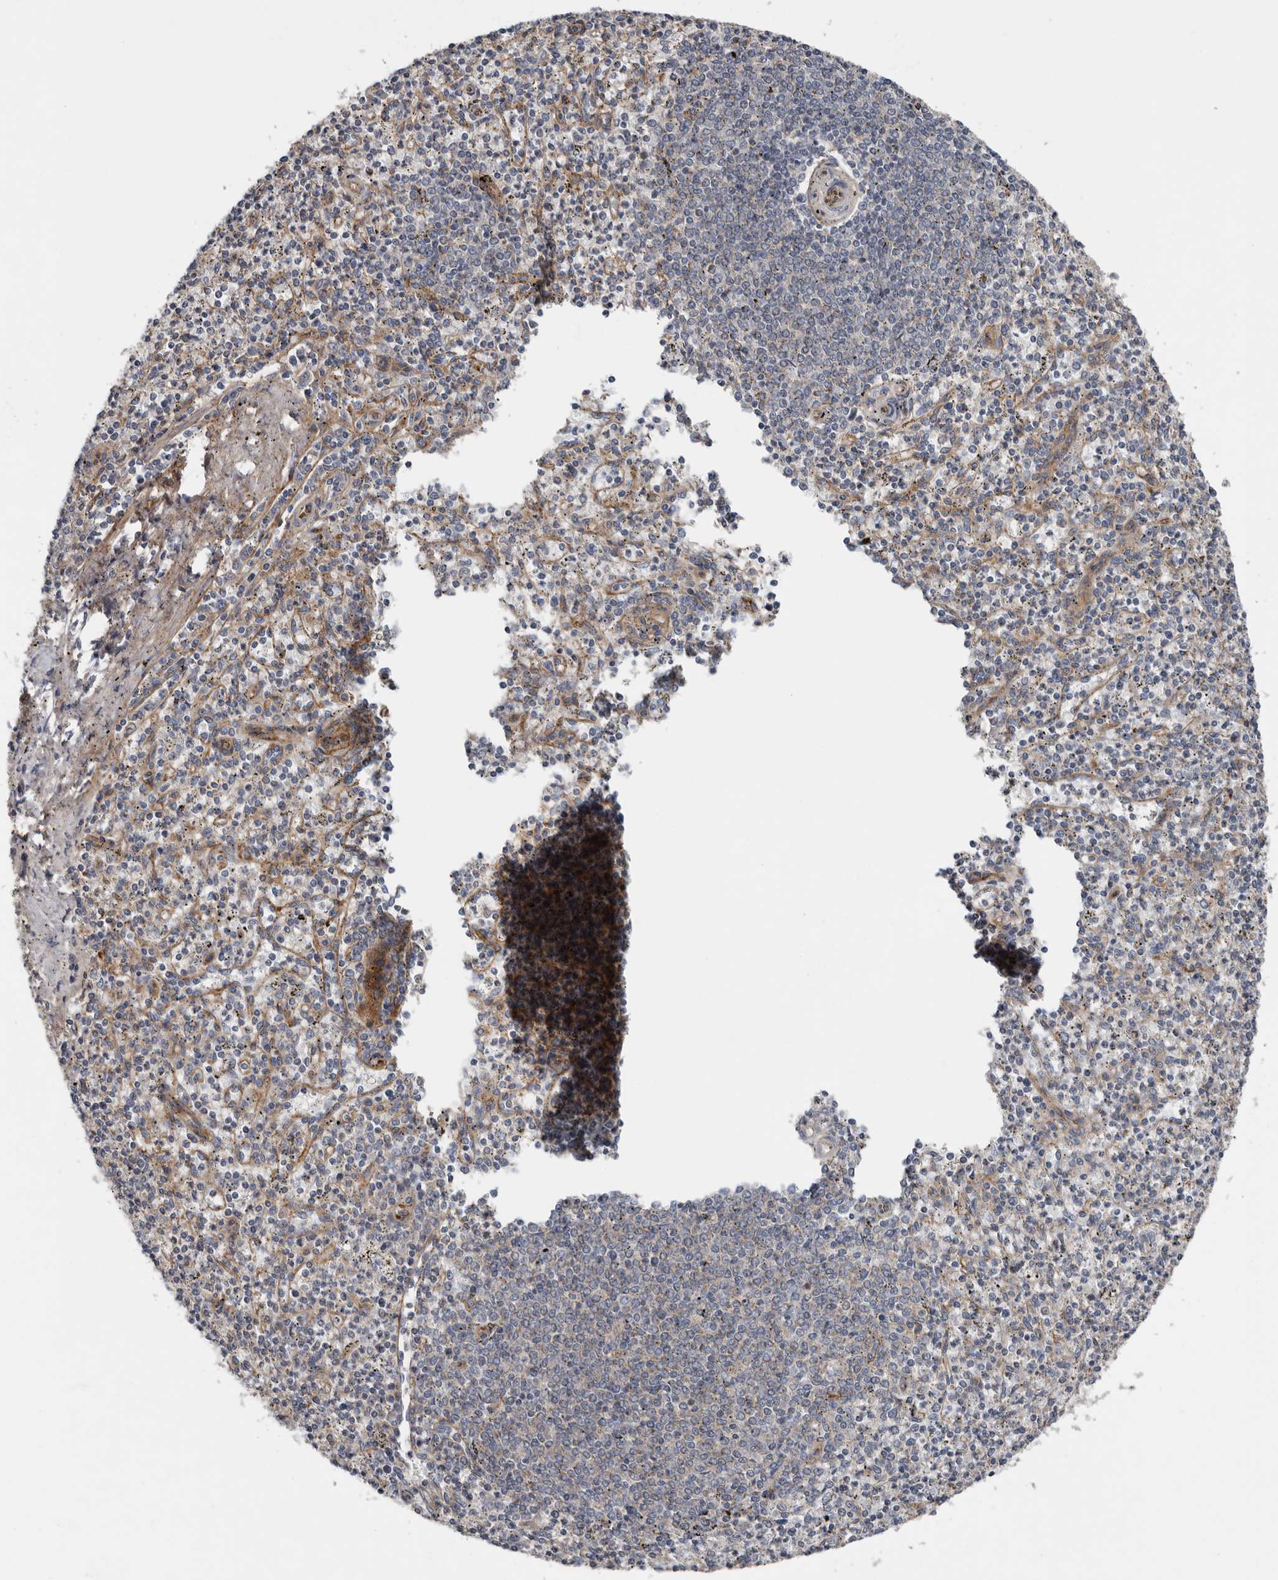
{"staining": {"intensity": "weak", "quantity": "<25%", "location": "cytoplasmic/membranous"}, "tissue": "spleen", "cell_type": "Cells in red pulp", "image_type": "normal", "snomed": [{"axis": "morphology", "description": "Normal tissue, NOS"}, {"axis": "topography", "description": "Spleen"}], "caption": "Immunohistochemistry histopathology image of benign spleen: human spleen stained with DAB shows no significant protein expression in cells in red pulp.", "gene": "LUZP1", "patient": {"sex": "male", "age": 72}}